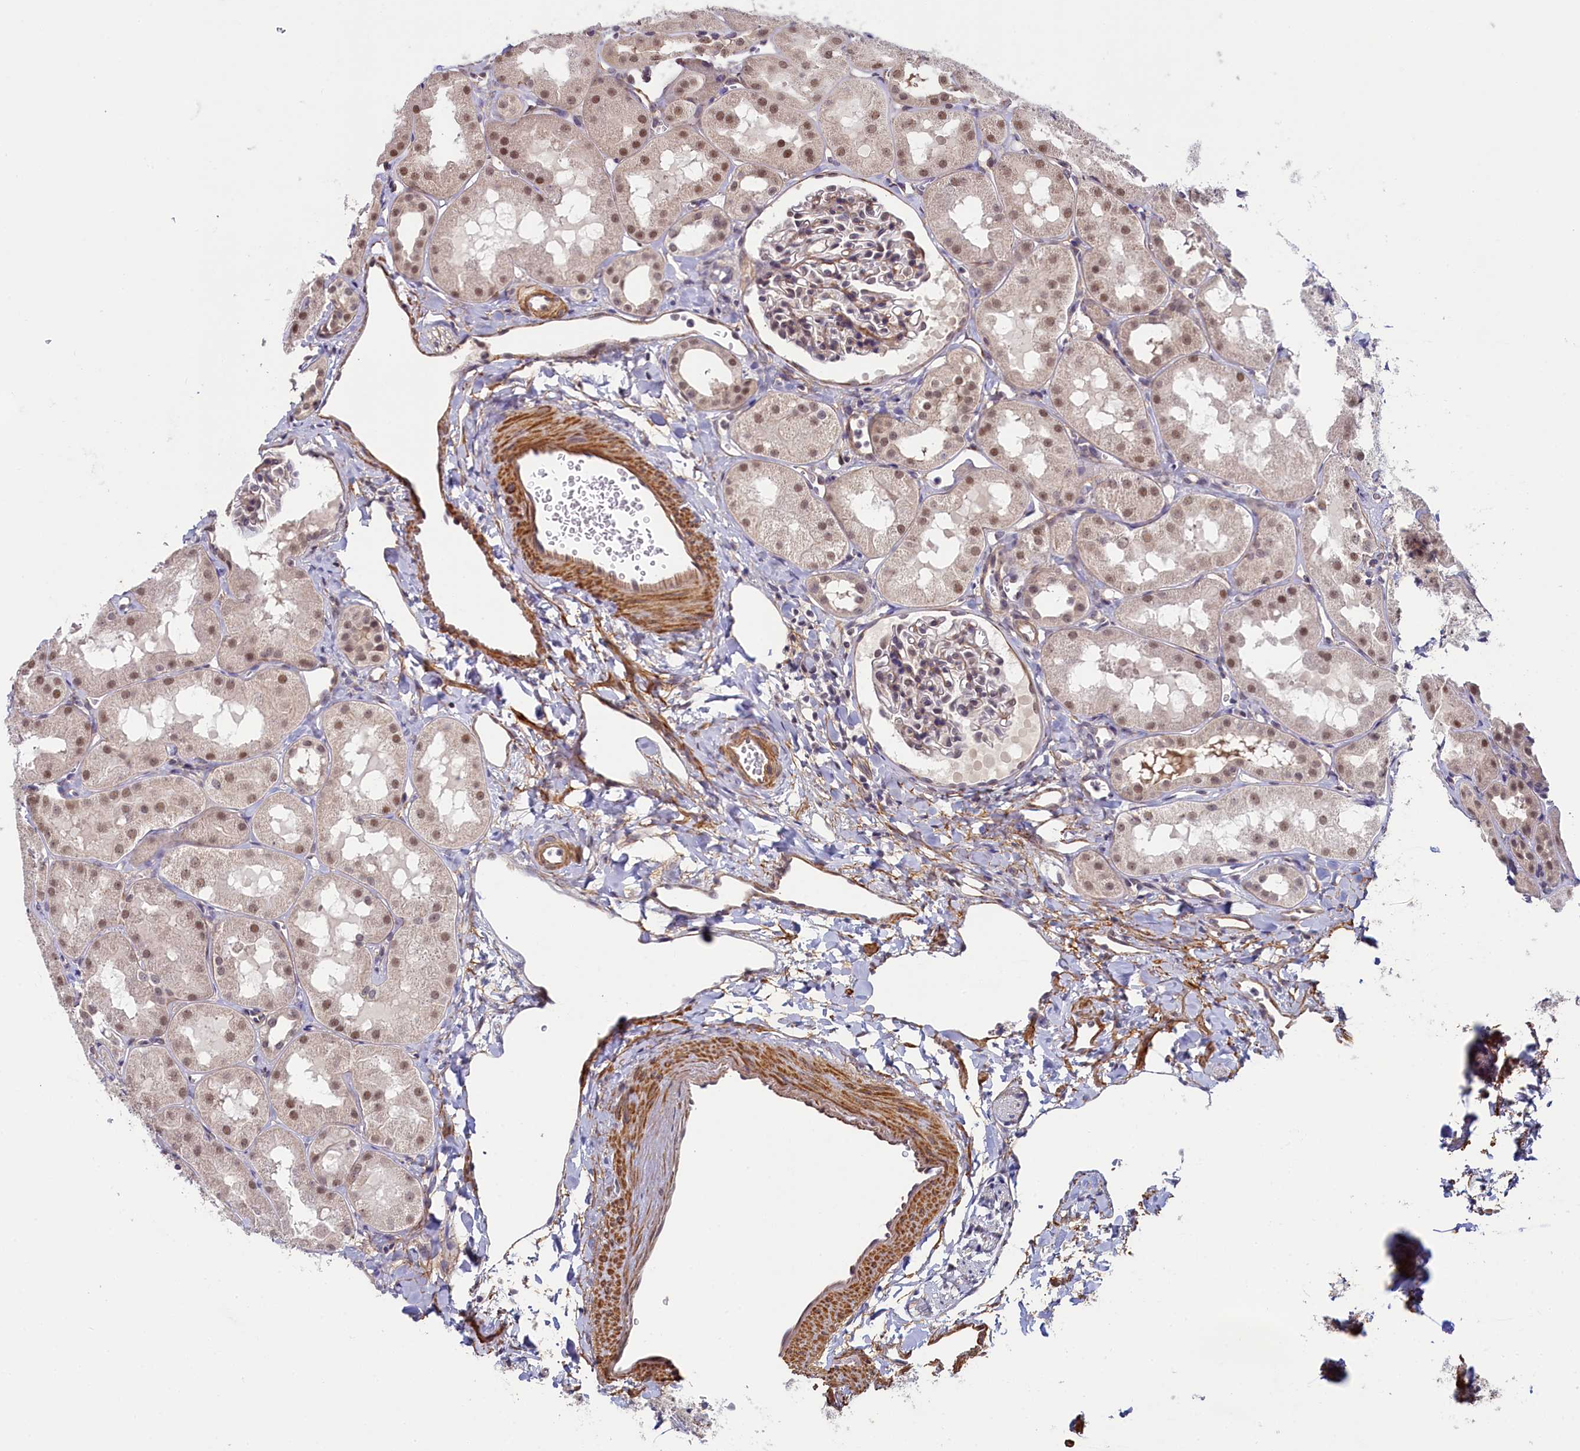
{"staining": {"intensity": "moderate", "quantity": "<25%", "location": "cytoplasmic/membranous"}, "tissue": "kidney", "cell_type": "Cells in glomeruli", "image_type": "normal", "snomed": [{"axis": "morphology", "description": "Normal tissue, NOS"}, {"axis": "topography", "description": "Kidney"}, {"axis": "topography", "description": "Urinary bladder"}], "caption": "Immunohistochemistry histopathology image of benign kidney stained for a protein (brown), which exhibits low levels of moderate cytoplasmic/membranous staining in approximately <25% of cells in glomeruli.", "gene": "INTS14", "patient": {"sex": "male", "age": 16}}